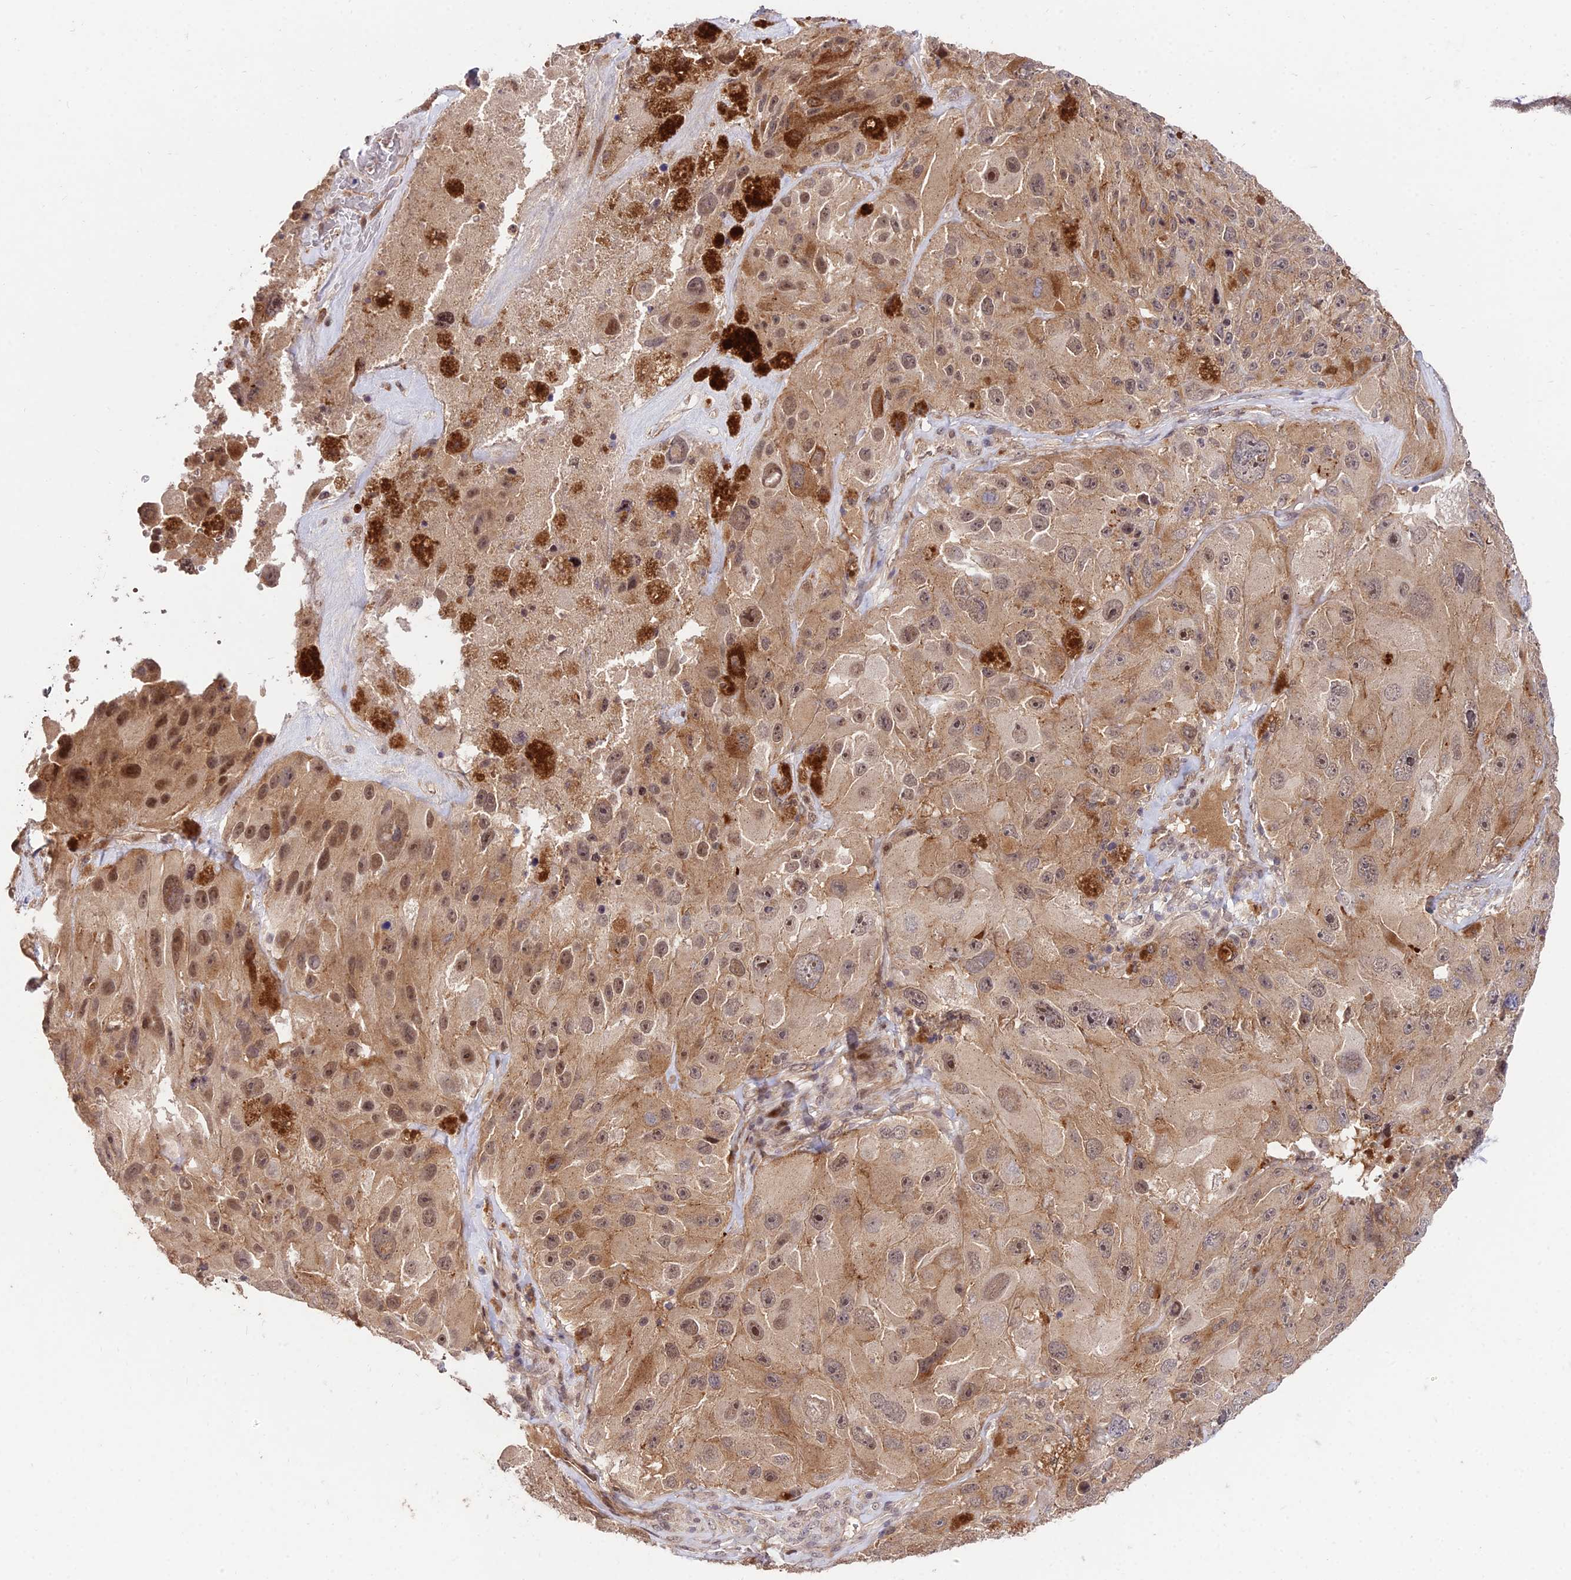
{"staining": {"intensity": "moderate", "quantity": ">75%", "location": "nuclear"}, "tissue": "melanoma", "cell_type": "Tumor cells", "image_type": "cancer", "snomed": [{"axis": "morphology", "description": "Malignant melanoma, Metastatic site"}, {"axis": "topography", "description": "Lymph node"}], "caption": "Immunohistochemical staining of melanoma displays medium levels of moderate nuclear staining in about >75% of tumor cells.", "gene": "ZNF85", "patient": {"sex": "male", "age": 62}}